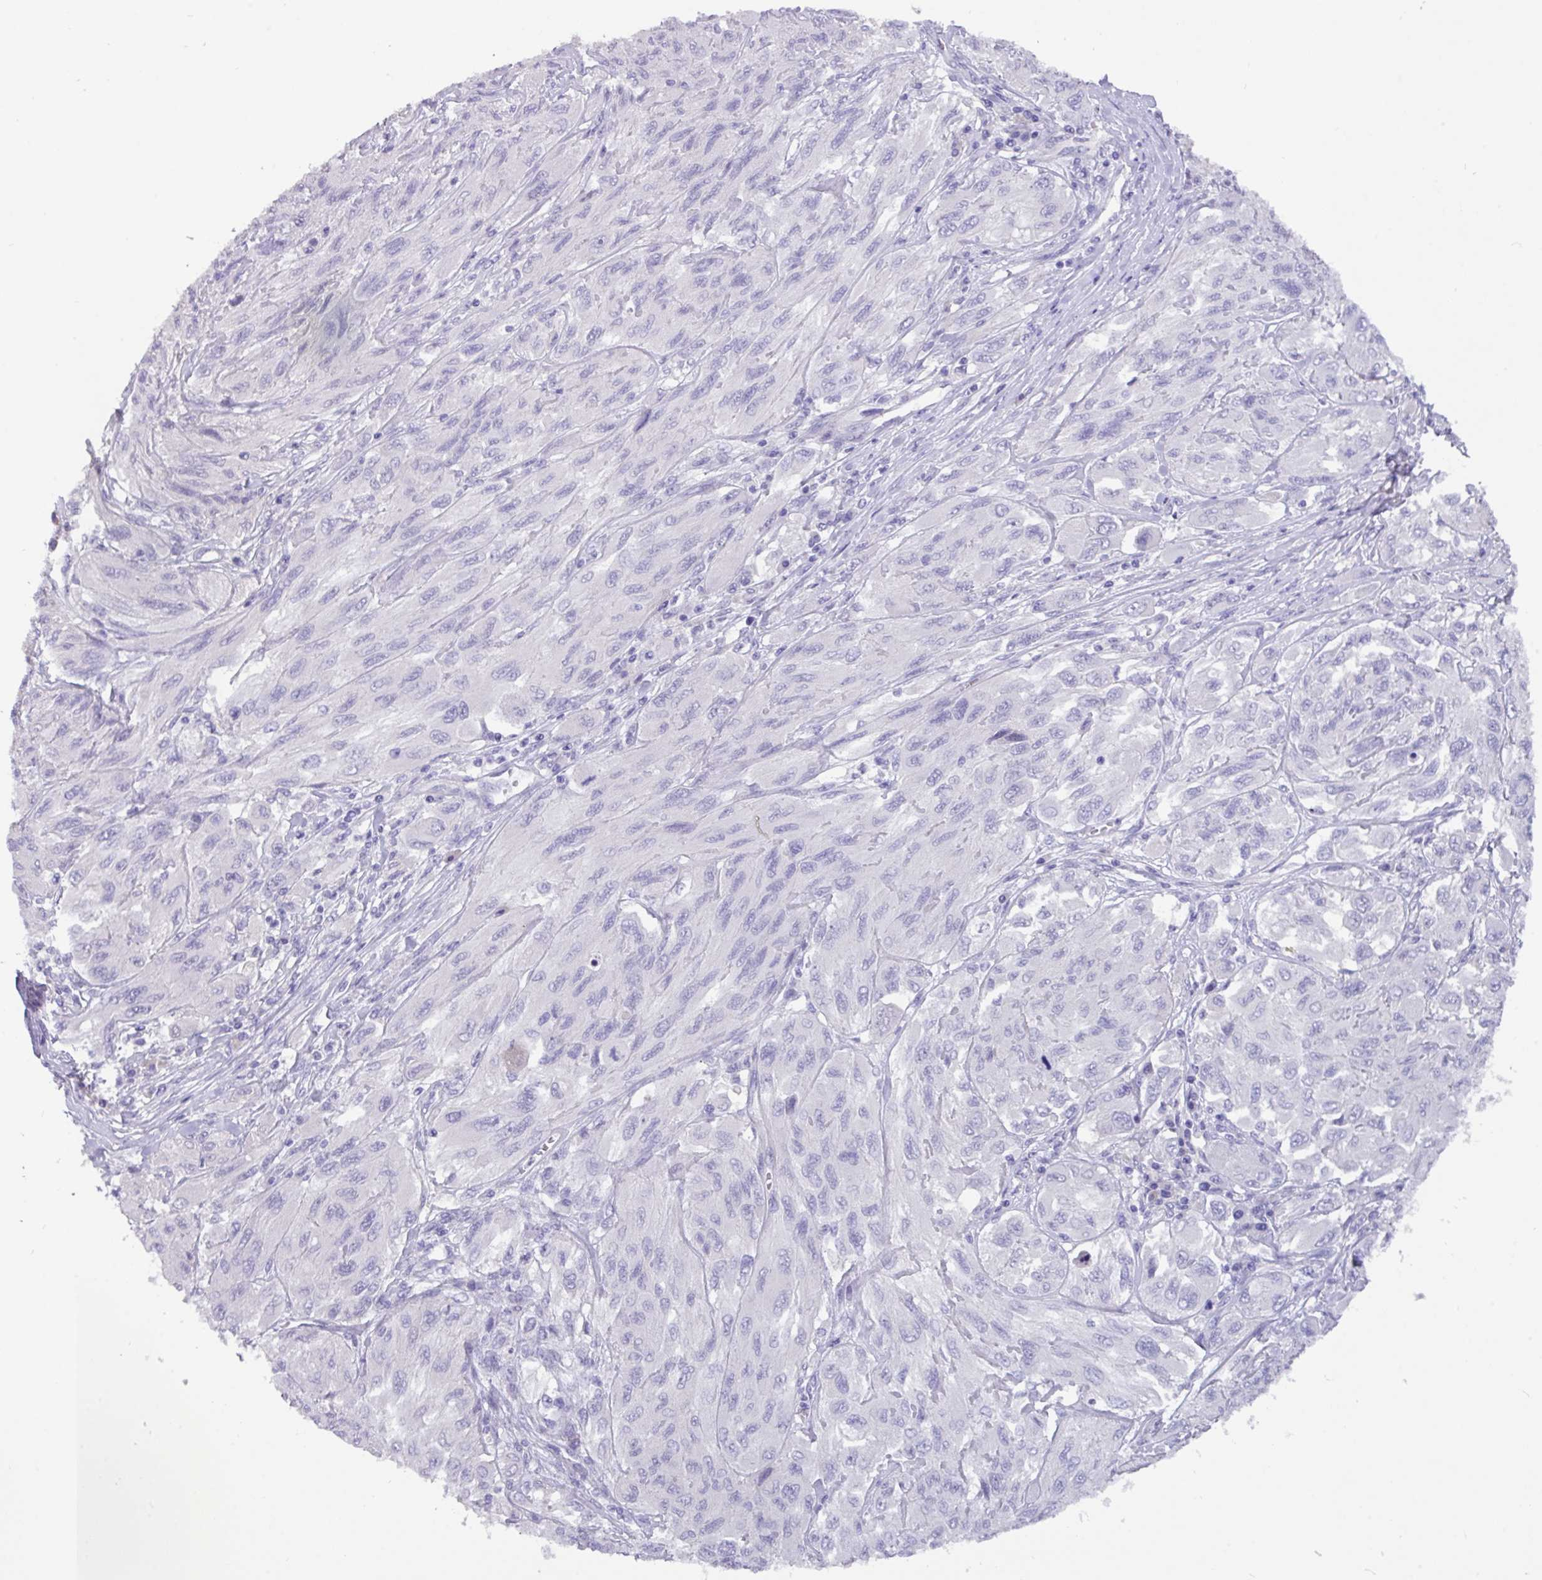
{"staining": {"intensity": "negative", "quantity": "none", "location": "none"}, "tissue": "melanoma", "cell_type": "Tumor cells", "image_type": "cancer", "snomed": [{"axis": "morphology", "description": "Malignant melanoma, NOS"}, {"axis": "topography", "description": "Skin"}], "caption": "The micrograph displays no significant positivity in tumor cells of malignant melanoma.", "gene": "EPCAM", "patient": {"sex": "female", "age": 91}}